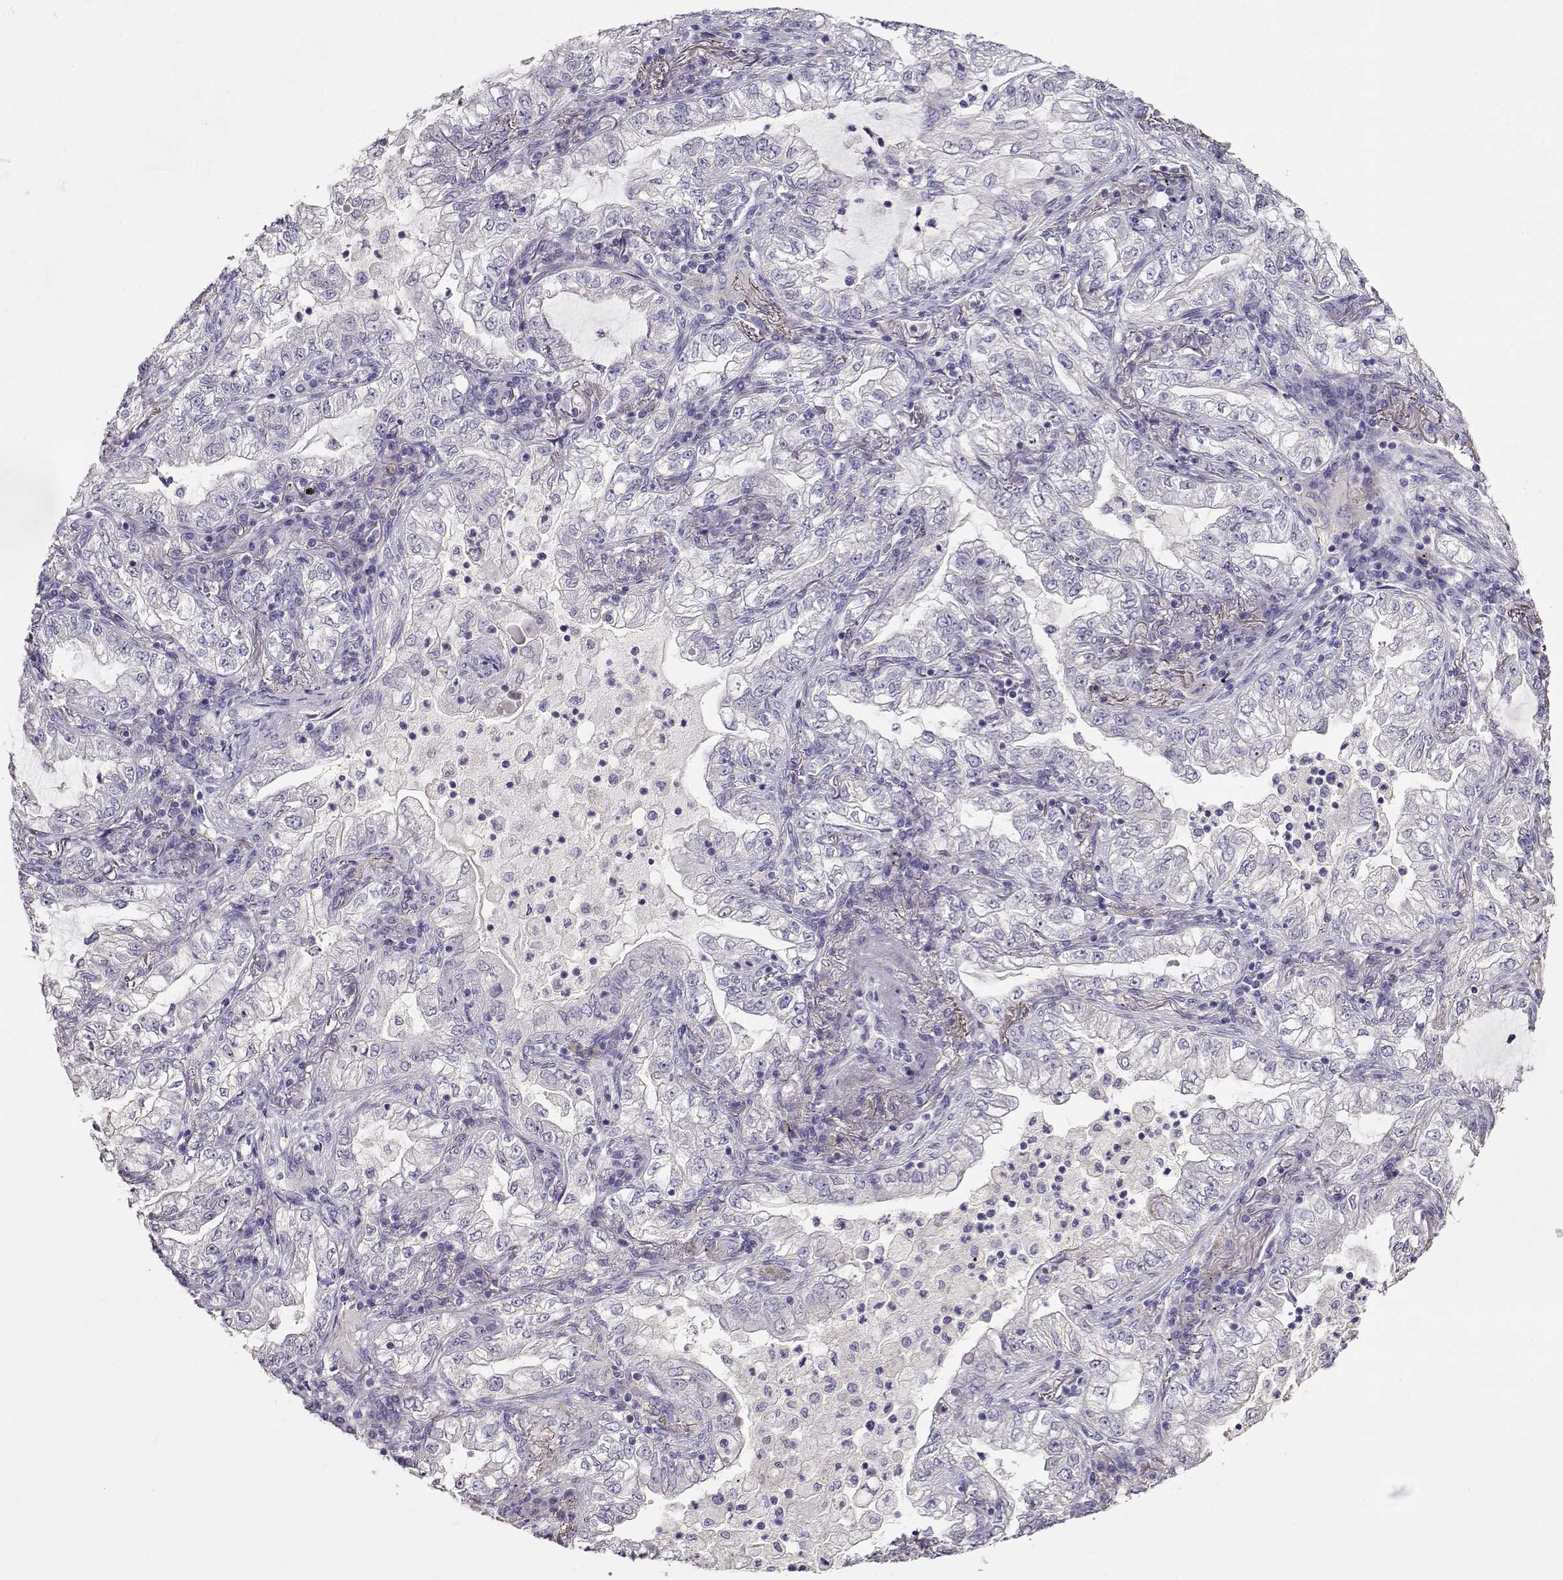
{"staining": {"intensity": "negative", "quantity": "none", "location": "none"}, "tissue": "lung cancer", "cell_type": "Tumor cells", "image_type": "cancer", "snomed": [{"axis": "morphology", "description": "Adenocarcinoma, NOS"}, {"axis": "topography", "description": "Lung"}], "caption": "High magnification brightfield microscopy of lung cancer stained with DAB (3,3'-diaminobenzidine) (brown) and counterstained with hematoxylin (blue): tumor cells show no significant staining. (Stains: DAB (3,3'-diaminobenzidine) immunohistochemistry with hematoxylin counter stain, Microscopy: brightfield microscopy at high magnification).", "gene": "NDRG4", "patient": {"sex": "female", "age": 73}}